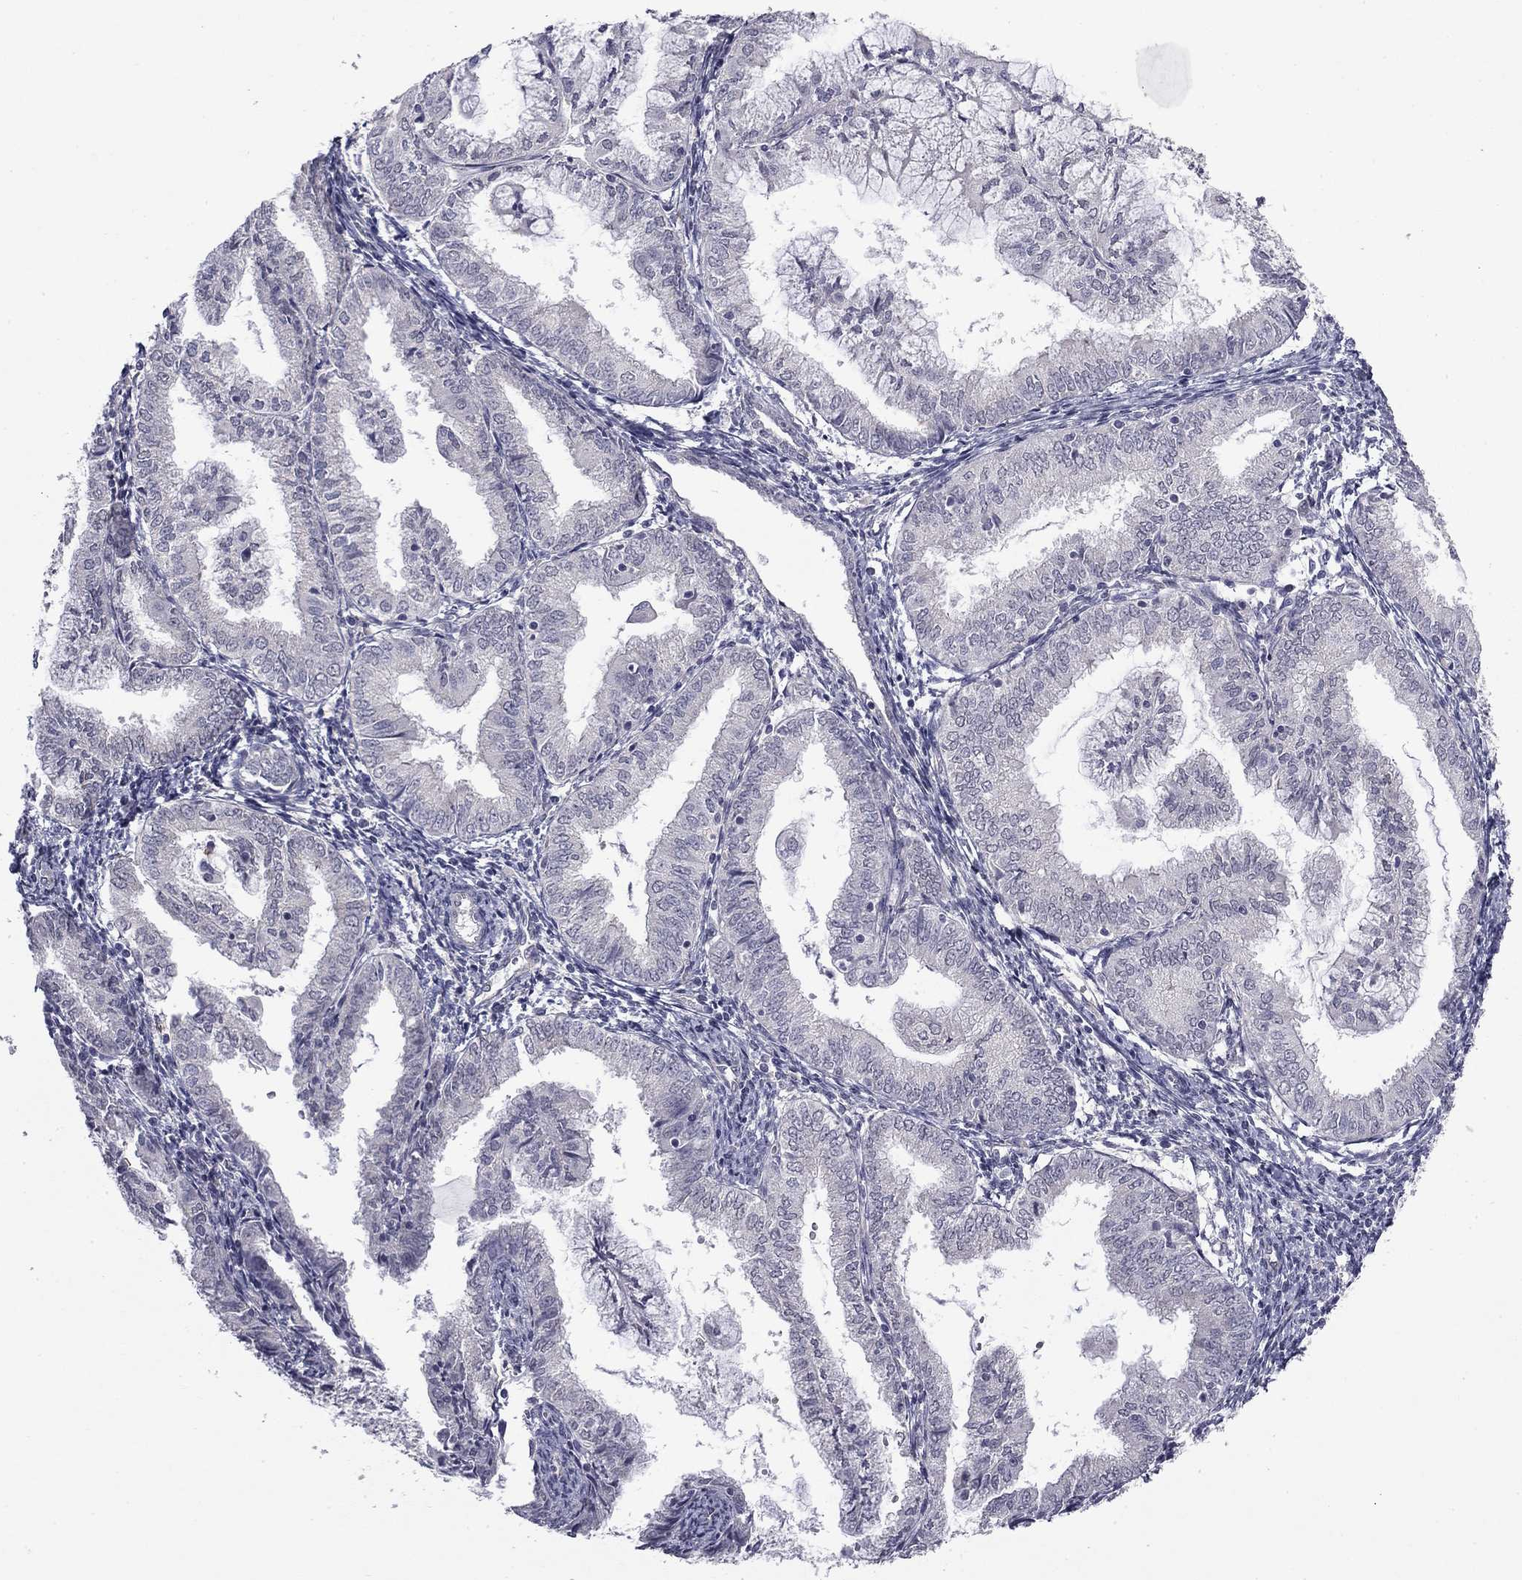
{"staining": {"intensity": "negative", "quantity": "none", "location": "none"}, "tissue": "endometrial cancer", "cell_type": "Tumor cells", "image_type": "cancer", "snomed": [{"axis": "morphology", "description": "Adenocarcinoma, NOS"}, {"axis": "topography", "description": "Endometrium"}], "caption": "An immunohistochemistry (IHC) histopathology image of adenocarcinoma (endometrial) is shown. There is no staining in tumor cells of adenocarcinoma (endometrial).", "gene": "PRRT2", "patient": {"sex": "female", "age": 56}}